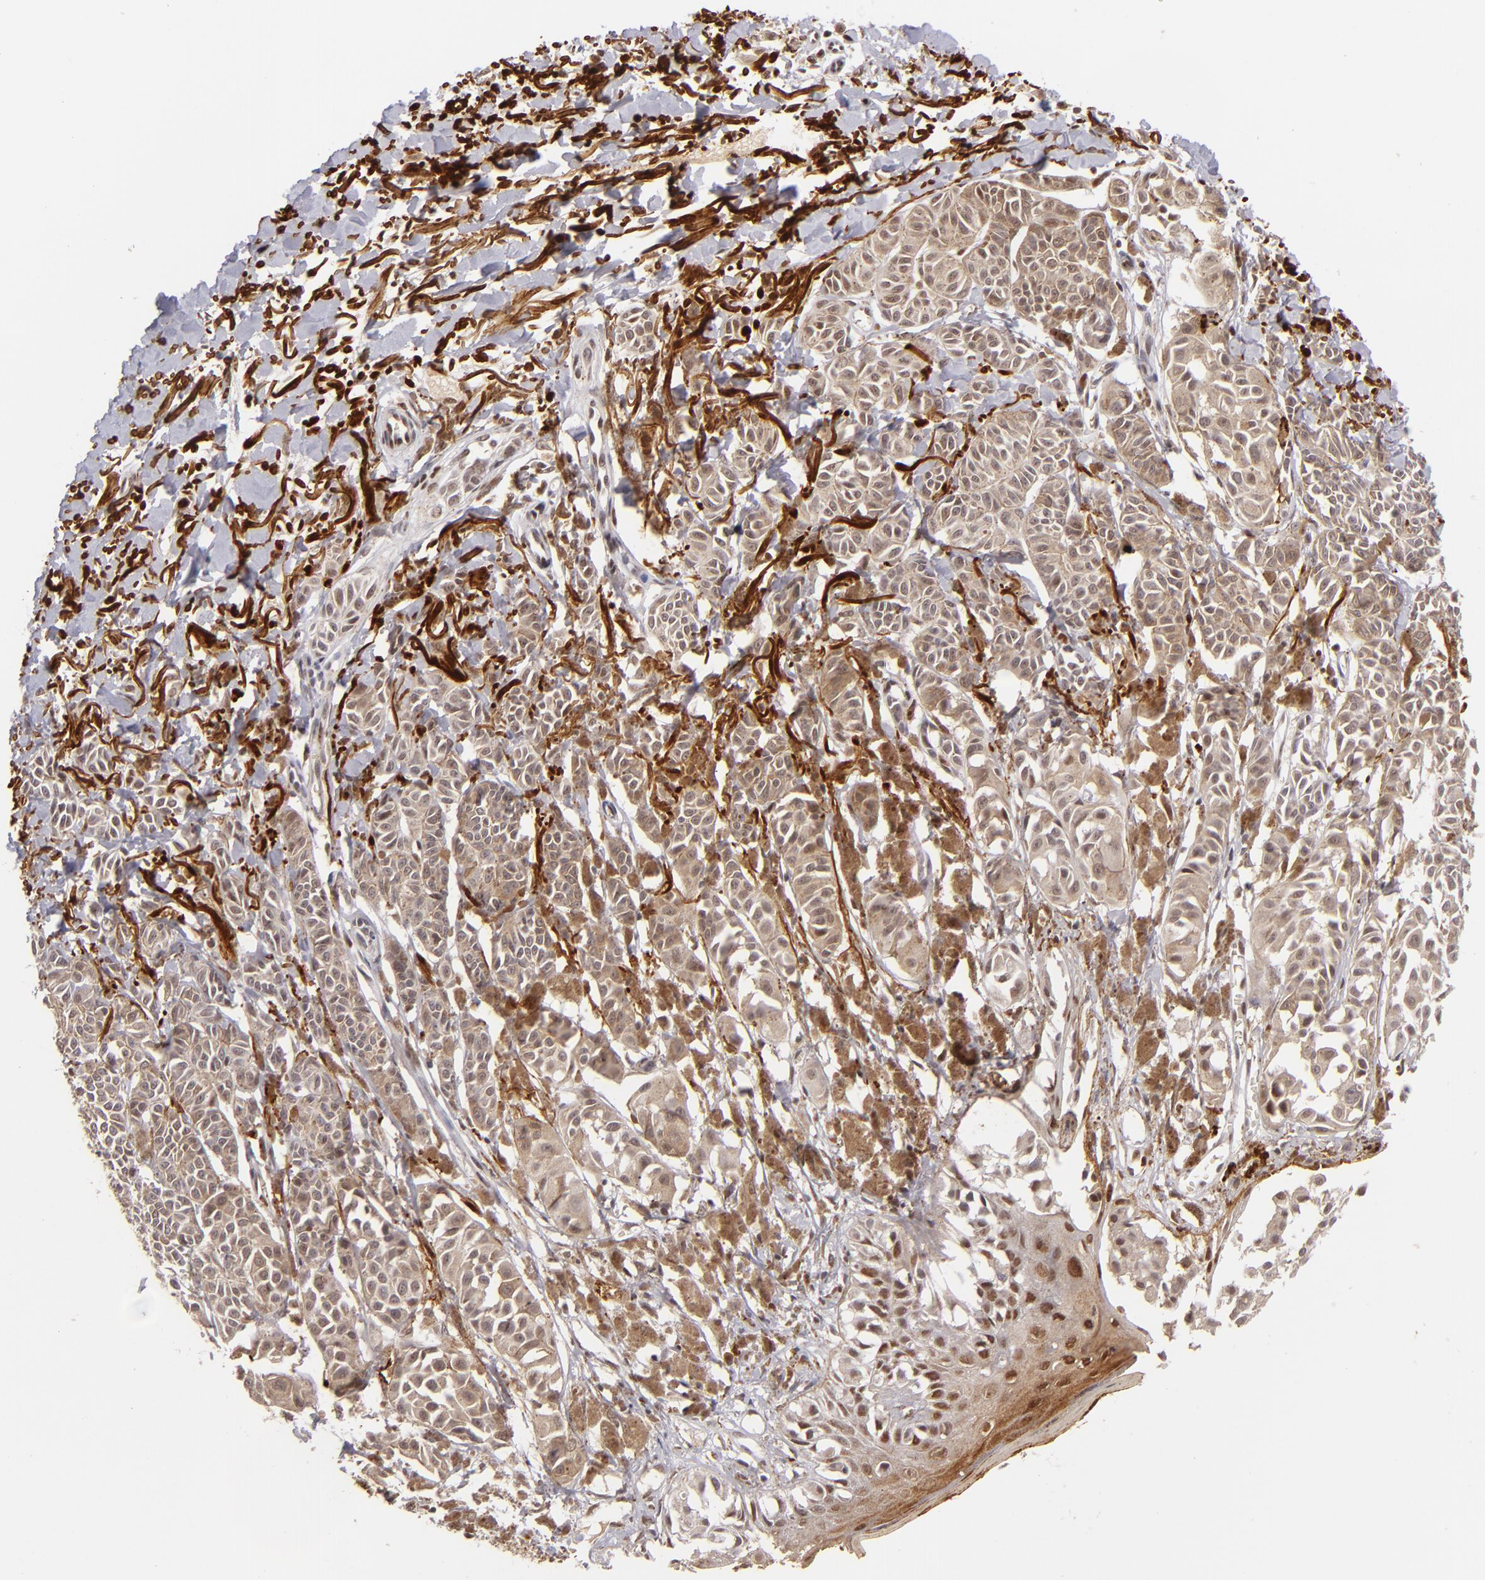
{"staining": {"intensity": "weak", "quantity": ">75%", "location": "cytoplasmic/membranous,nuclear"}, "tissue": "melanoma", "cell_type": "Tumor cells", "image_type": "cancer", "snomed": [{"axis": "morphology", "description": "Malignant melanoma, NOS"}, {"axis": "topography", "description": "Skin"}], "caption": "Immunohistochemistry histopathology image of neoplastic tissue: human malignant melanoma stained using immunohistochemistry (IHC) reveals low levels of weak protein expression localized specifically in the cytoplasmic/membranous and nuclear of tumor cells, appearing as a cytoplasmic/membranous and nuclear brown color.", "gene": "RXRG", "patient": {"sex": "male", "age": 76}}